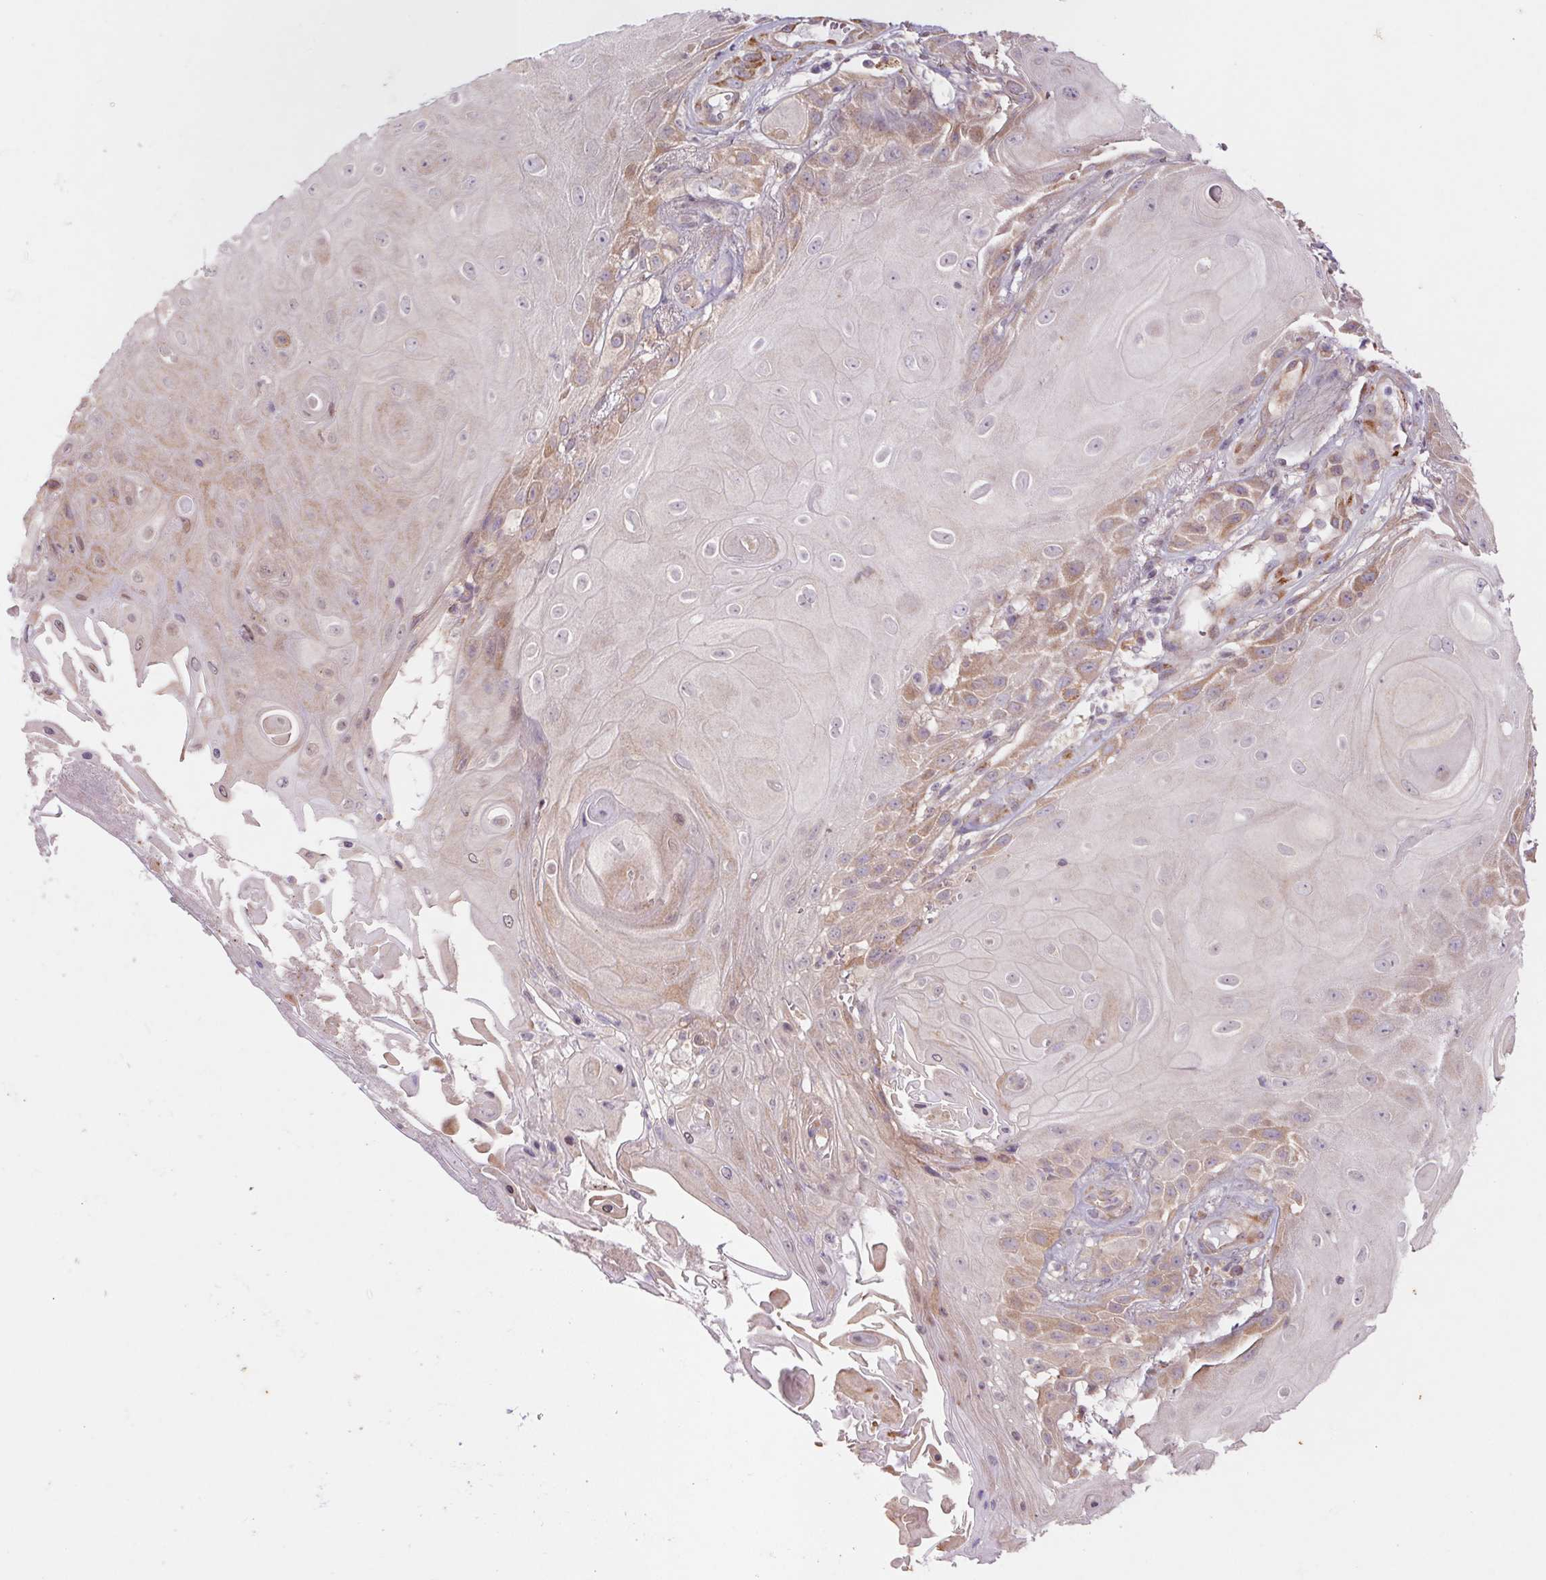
{"staining": {"intensity": "weak", "quantity": "<25%", "location": "cytoplasmic/membranous"}, "tissue": "skin cancer", "cell_type": "Tumor cells", "image_type": "cancer", "snomed": [{"axis": "morphology", "description": "Squamous cell carcinoma, NOS"}, {"axis": "topography", "description": "Skin"}], "caption": "IHC photomicrograph of neoplastic tissue: human skin squamous cell carcinoma stained with DAB shows no significant protein staining in tumor cells.", "gene": "RRM1", "patient": {"sex": "male", "age": 62}}